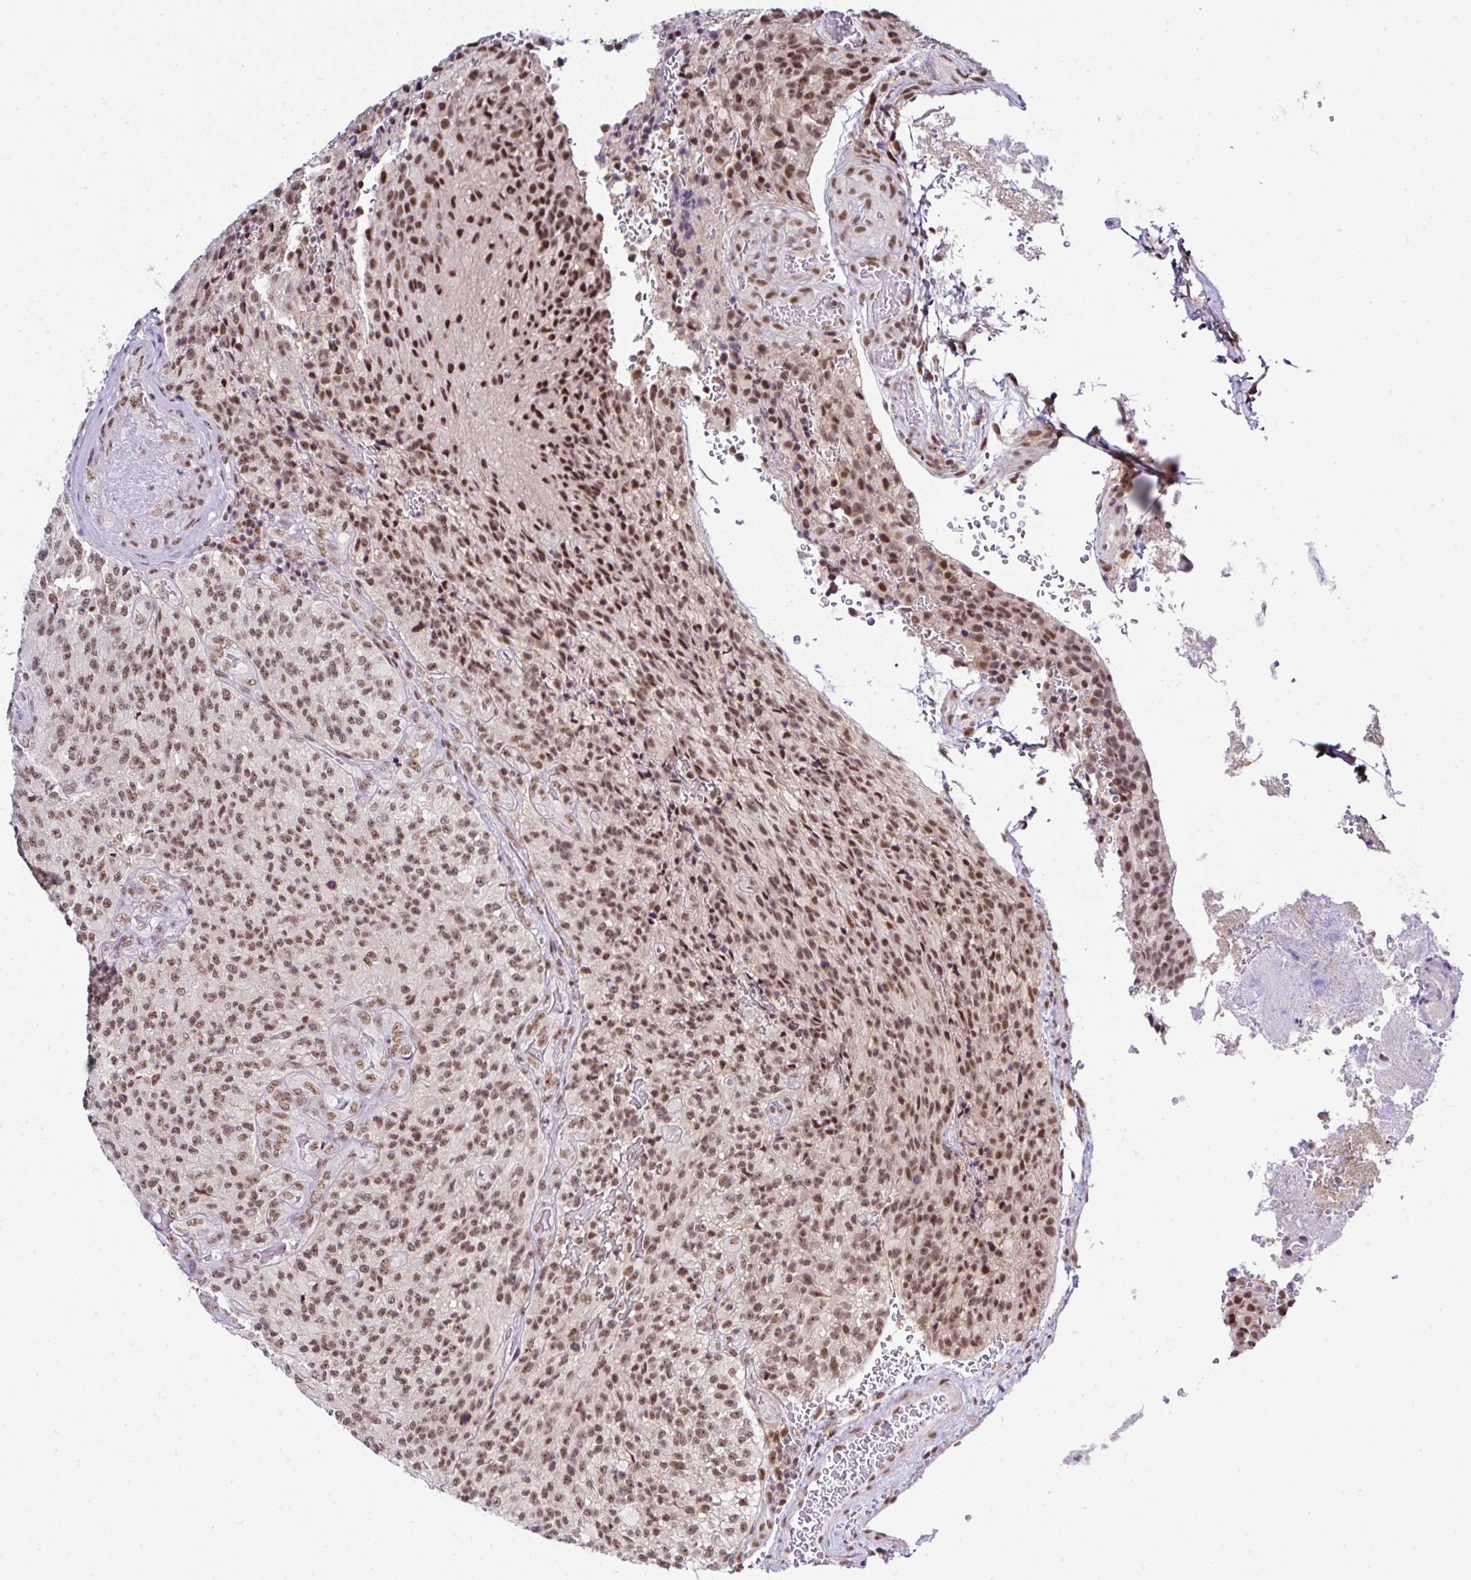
{"staining": {"intensity": "moderate", "quantity": ">75%", "location": "nuclear"}, "tissue": "glioma", "cell_type": "Tumor cells", "image_type": "cancer", "snomed": [{"axis": "morphology", "description": "Normal tissue, NOS"}, {"axis": "morphology", "description": "Glioma, malignant, High grade"}, {"axis": "topography", "description": "Cerebral cortex"}], "caption": "A photomicrograph of human high-grade glioma (malignant) stained for a protein displays moderate nuclear brown staining in tumor cells. The staining was performed using DAB, with brown indicating positive protein expression. Nuclei are stained blue with hematoxylin.", "gene": "PTPN2", "patient": {"sex": "male", "age": 56}}